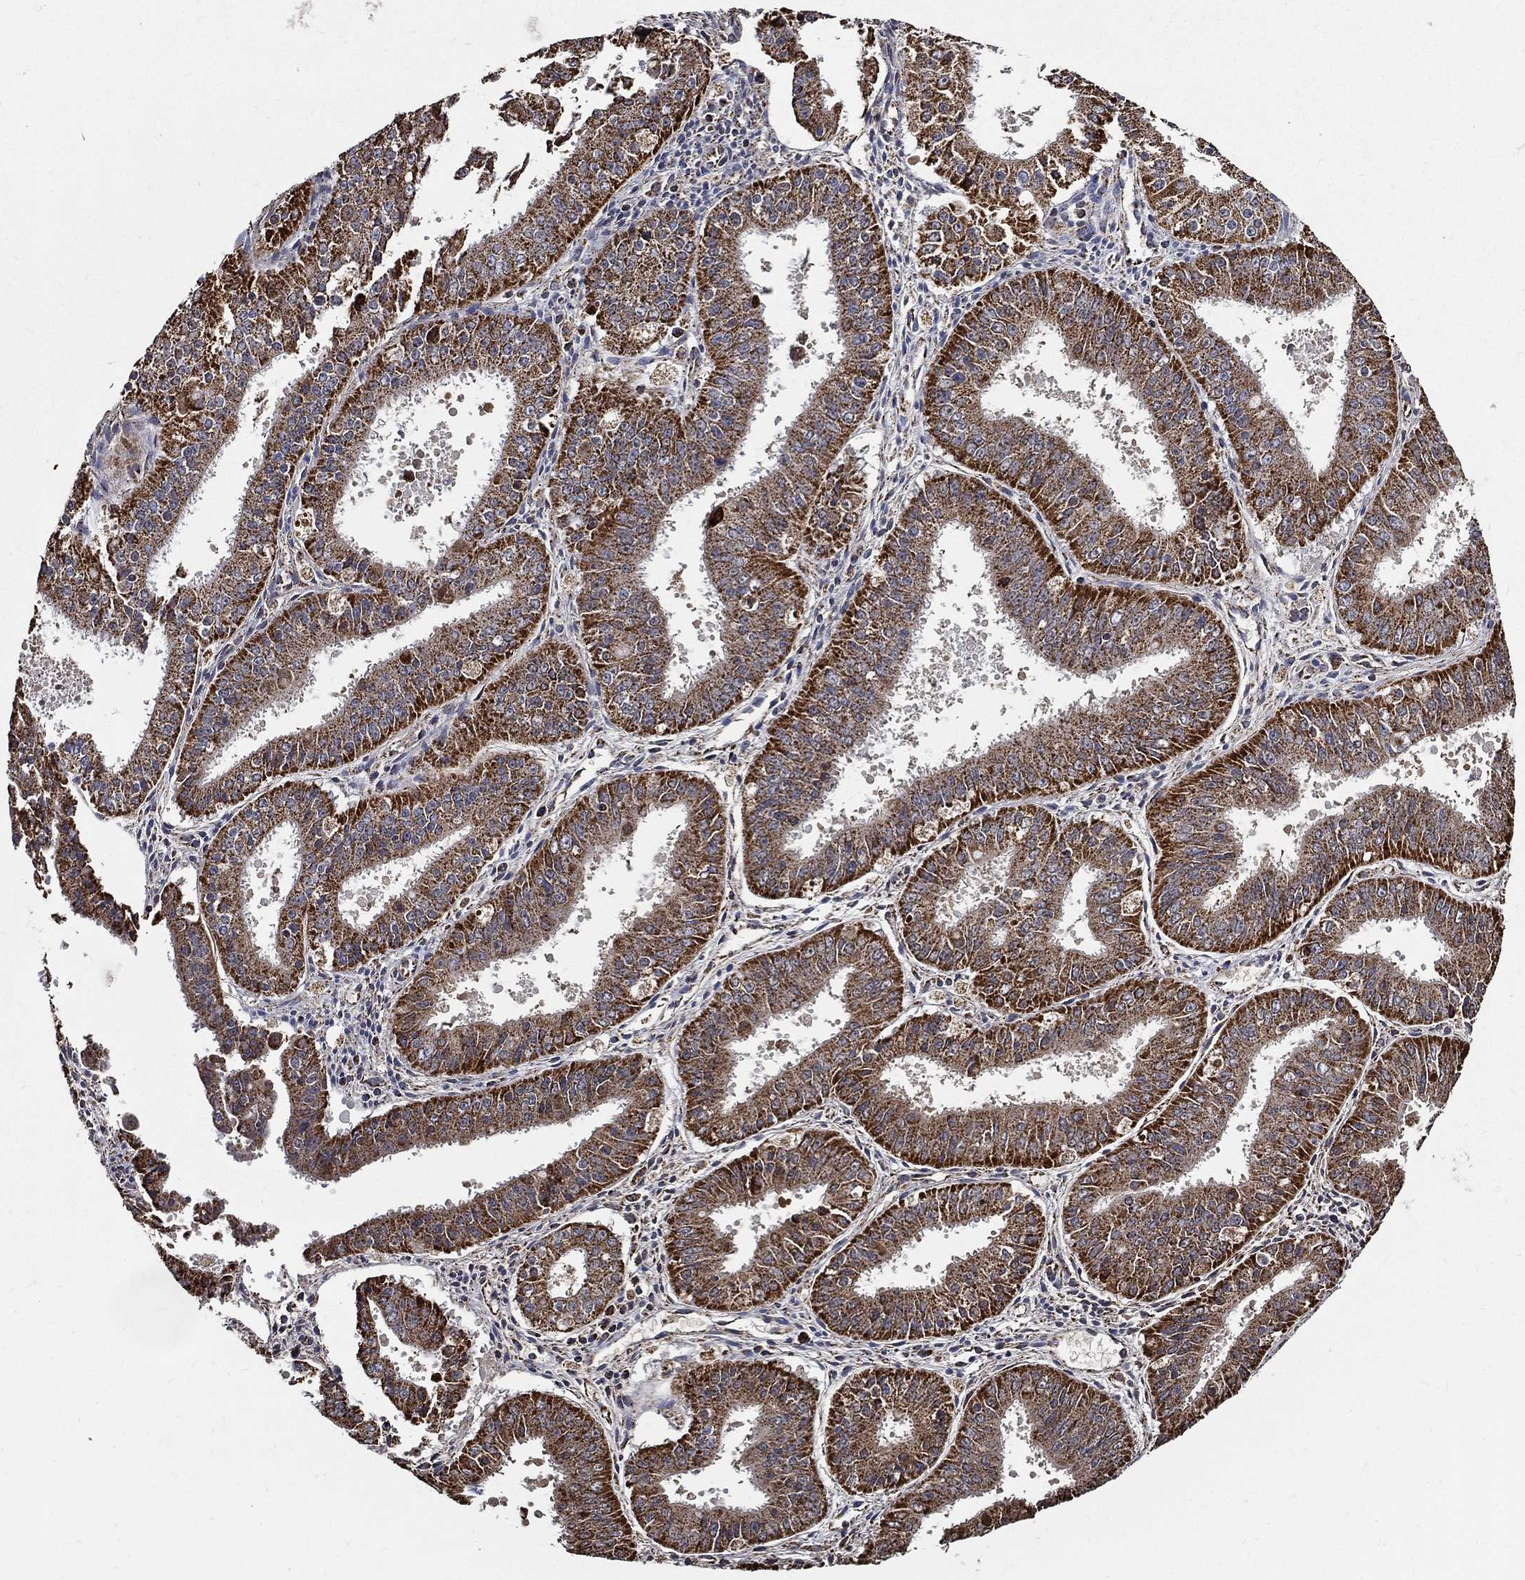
{"staining": {"intensity": "strong", "quantity": ">75%", "location": "cytoplasmic/membranous"}, "tissue": "ovarian cancer", "cell_type": "Tumor cells", "image_type": "cancer", "snomed": [{"axis": "morphology", "description": "Carcinoma, endometroid"}, {"axis": "topography", "description": "Ovary"}], "caption": "A brown stain shows strong cytoplasmic/membranous positivity of a protein in human ovarian cancer tumor cells. (DAB = brown stain, brightfield microscopy at high magnification).", "gene": "NDUFAB1", "patient": {"sex": "female", "age": 42}}